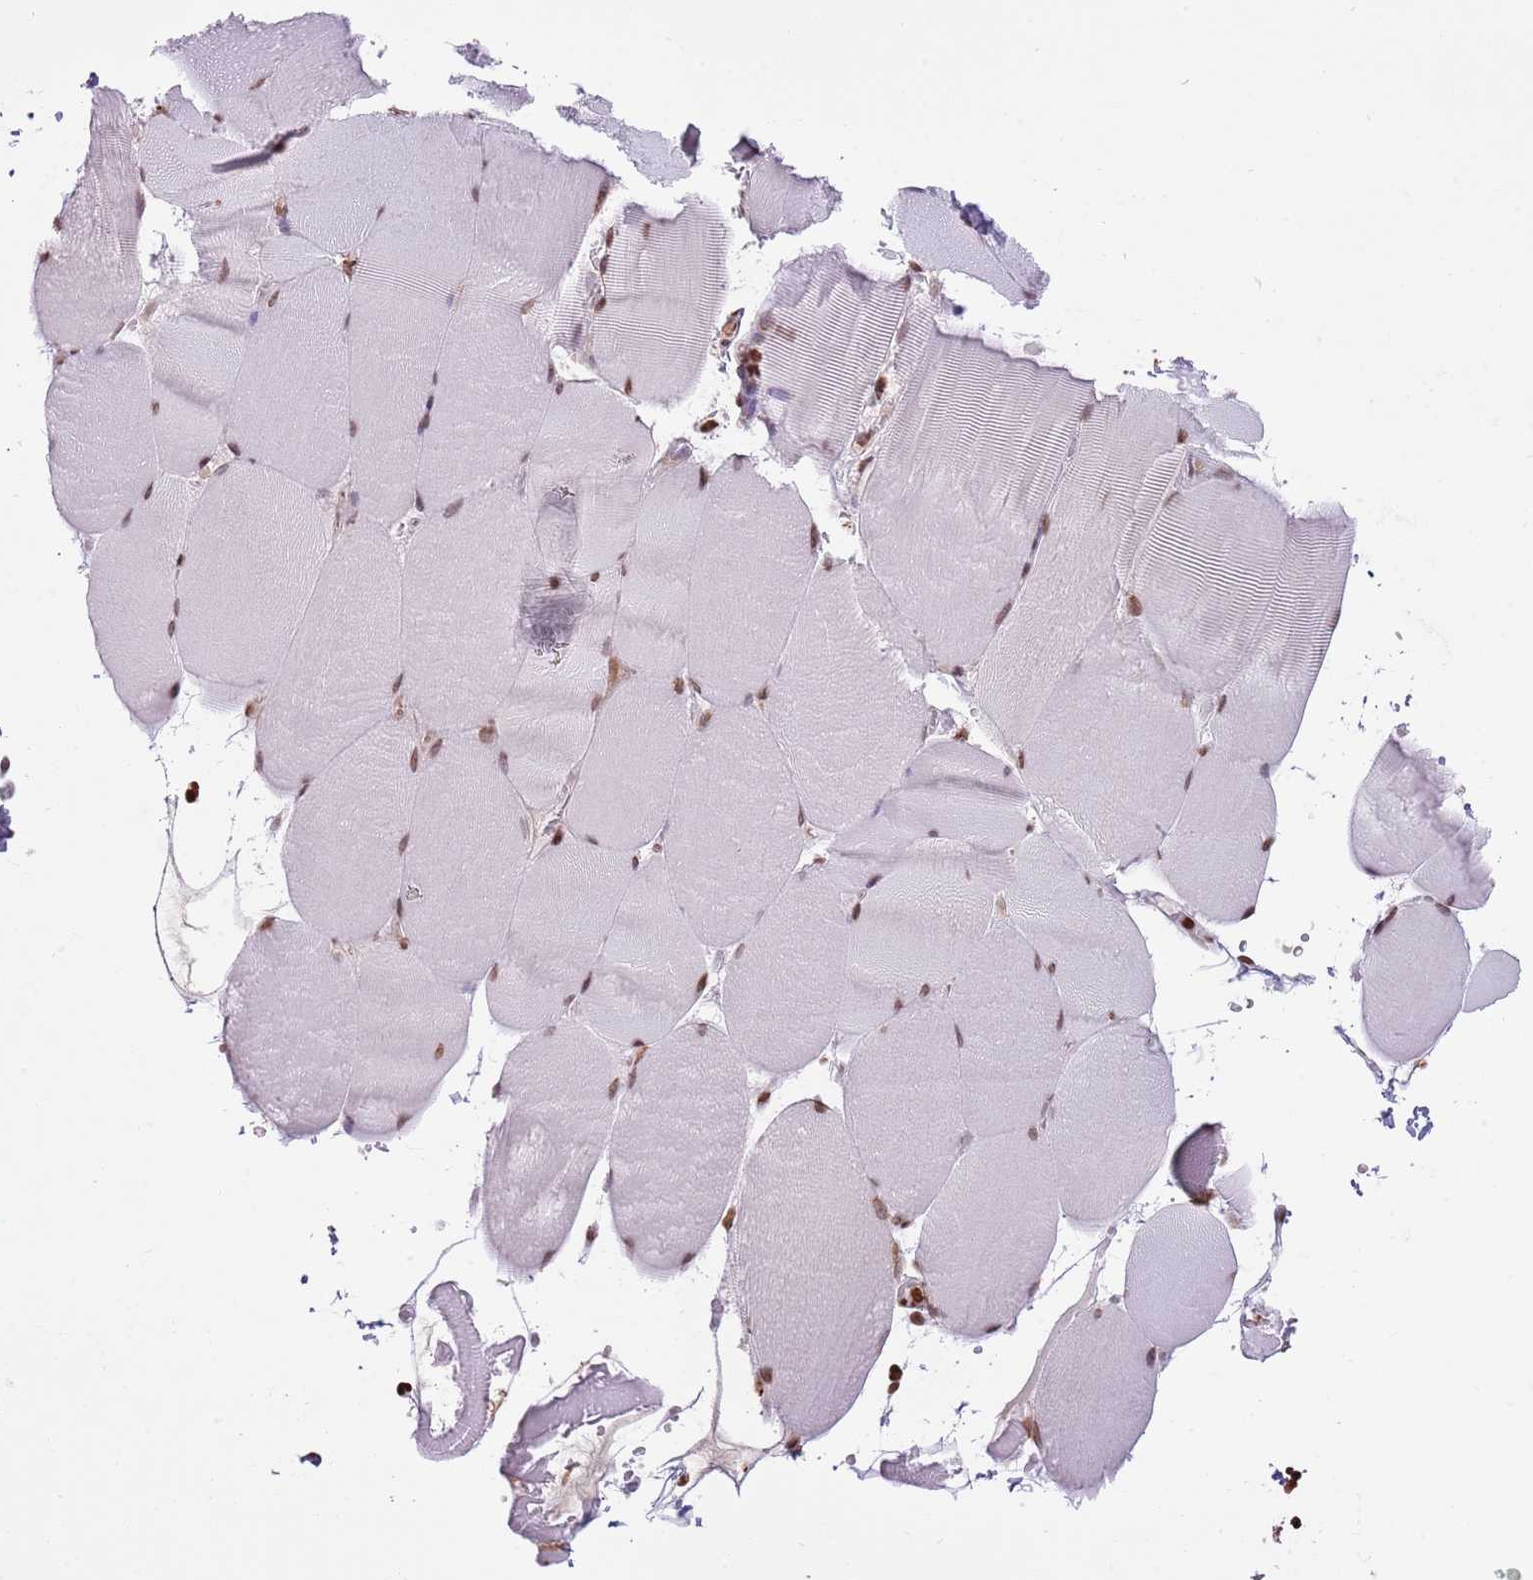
{"staining": {"intensity": "moderate", "quantity": ">75%", "location": "nuclear"}, "tissue": "skeletal muscle", "cell_type": "Myocytes", "image_type": "normal", "snomed": [{"axis": "morphology", "description": "Normal tissue, NOS"}, {"axis": "topography", "description": "Skeletal muscle"}, {"axis": "topography", "description": "Head-Neck"}], "caption": "This photomicrograph displays immunohistochemistry staining of benign skeletal muscle, with medium moderate nuclear positivity in approximately >75% of myocytes.", "gene": "KPNA3", "patient": {"sex": "male", "age": 66}}